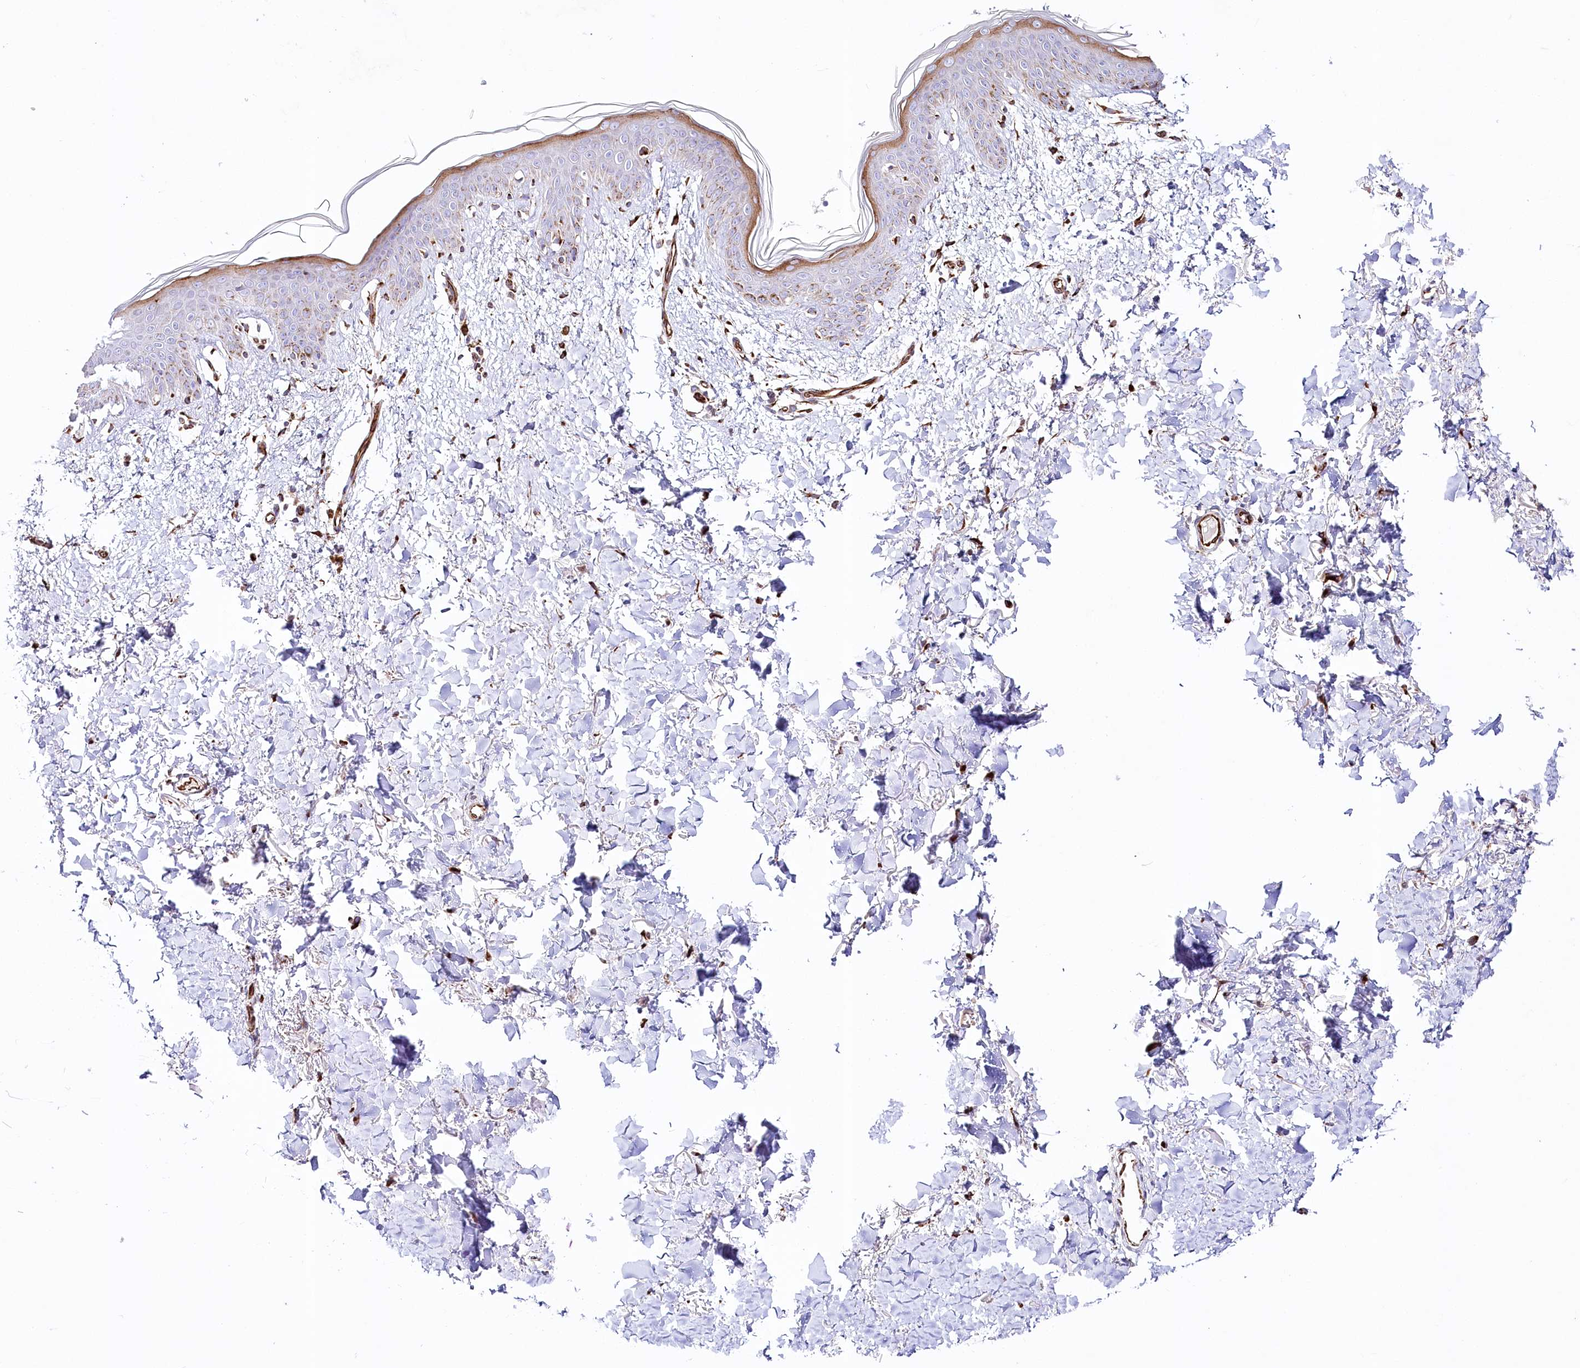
{"staining": {"intensity": "strong", "quantity": ">75%", "location": "cytoplasmic/membranous"}, "tissue": "skin", "cell_type": "Fibroblasts", "image_type": "normal", "snomed": [{"axis": "morphology", "description": "Normal tissue, NOS"}, {"axis": "topography", "description": "Skin"}], "caption": "Protein analysis of benign skin shows strong cytoplasmic/membranous staining in about >75% of fibroblasts.", "gene": "ABRAXAS2", "patient": {"sex": "female", "age": 46}}